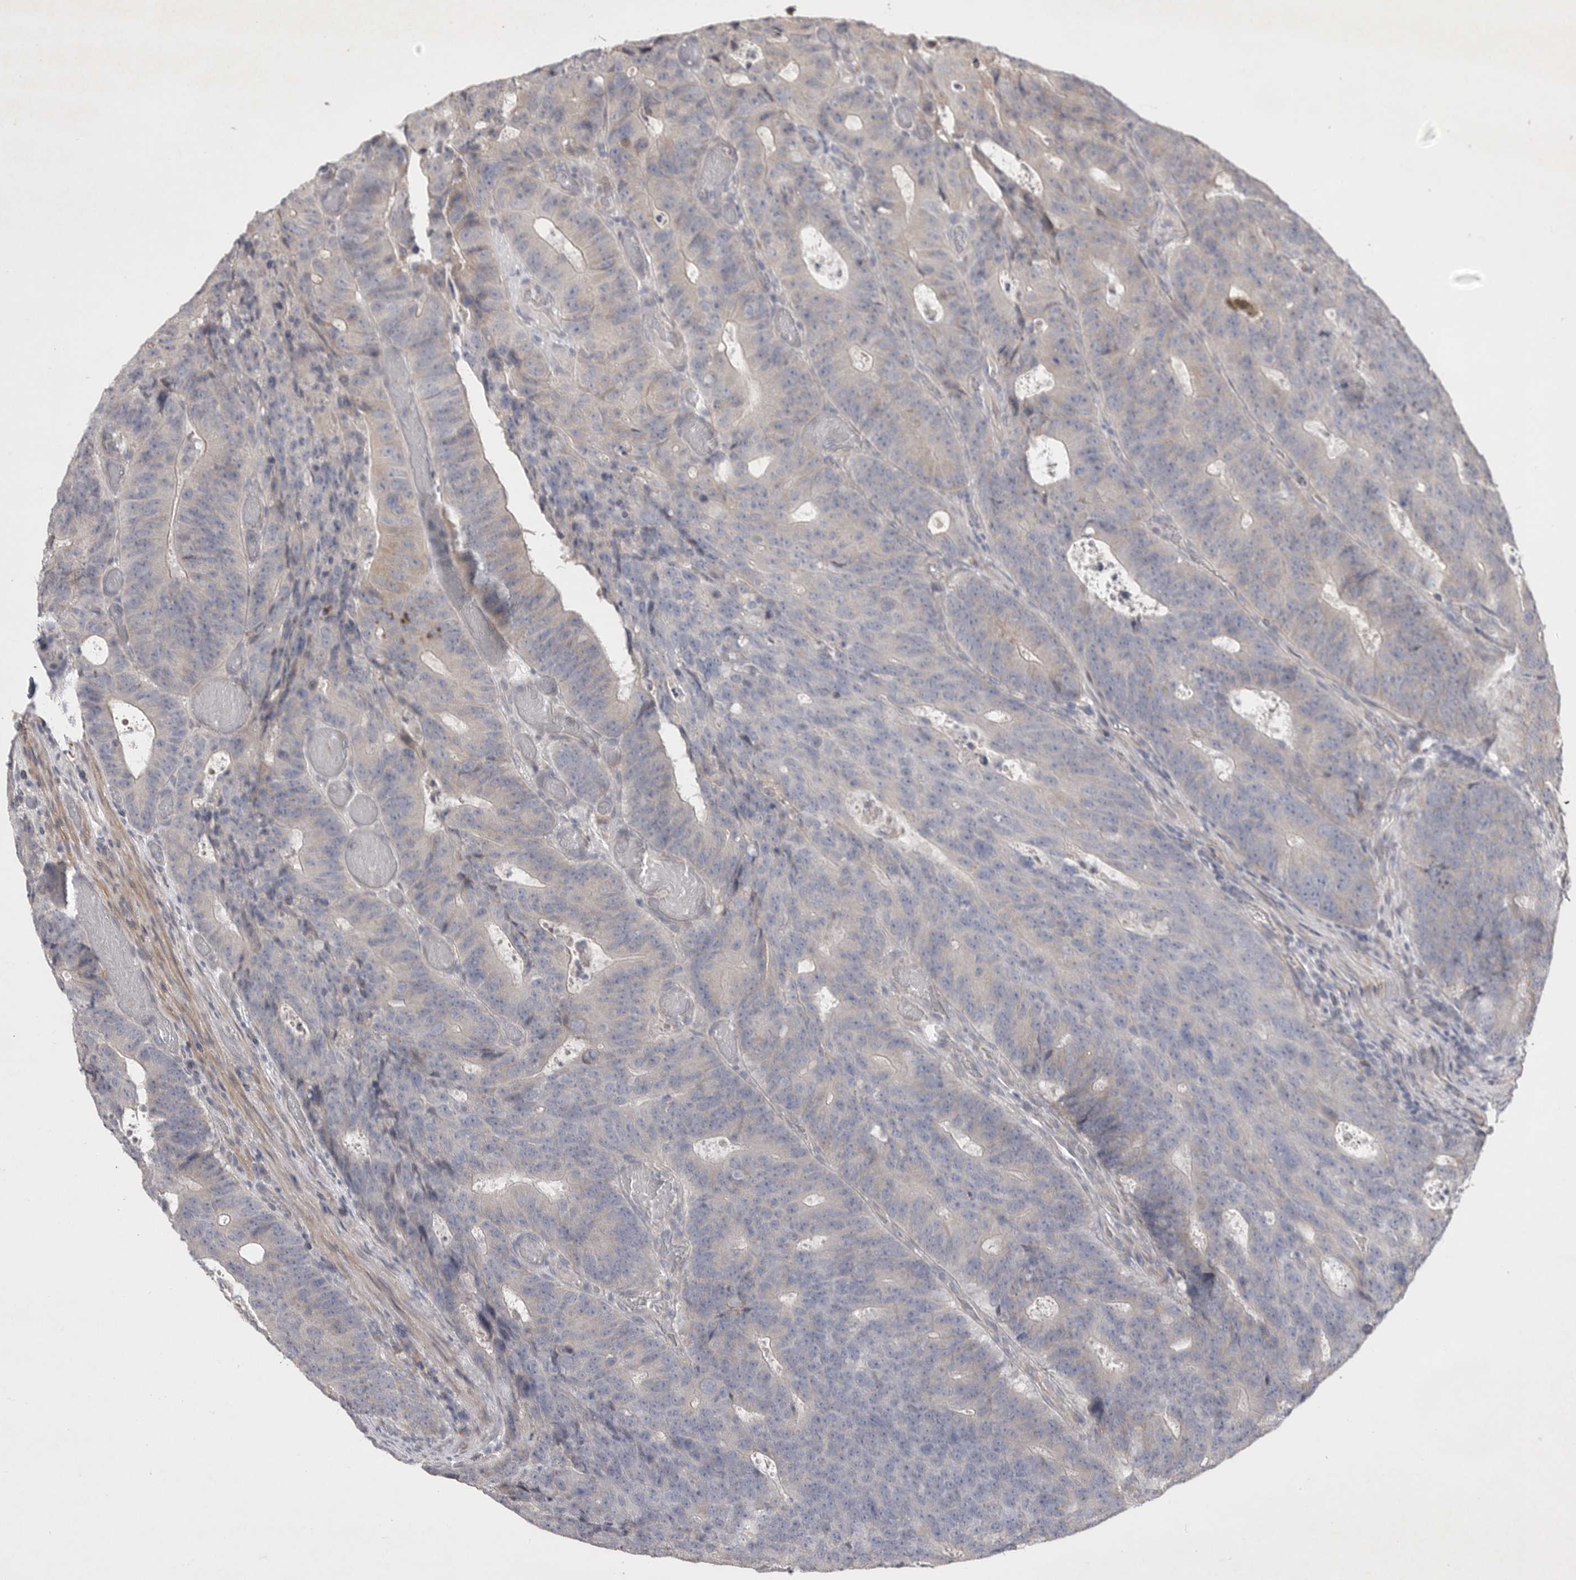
{"staining": {"intensity": "negative", "quantity": "none", "location": "none"}, "tissue": "colorectal cancer", "cell_type": "Tumor cells", "image_type": "cancer", "snomed": [{"axis": "morphology", "description": "Adenocarcinoma, NOS"}, {"axis": "topography", "description": "Colon"}], "caption": "This is an immunohistochemistry micrograph of human colorectal adenocarcinoma. There is no staining in tumor cells.", "gene": "EDEM3", "patient": {"sex": "male", "age": 87}}